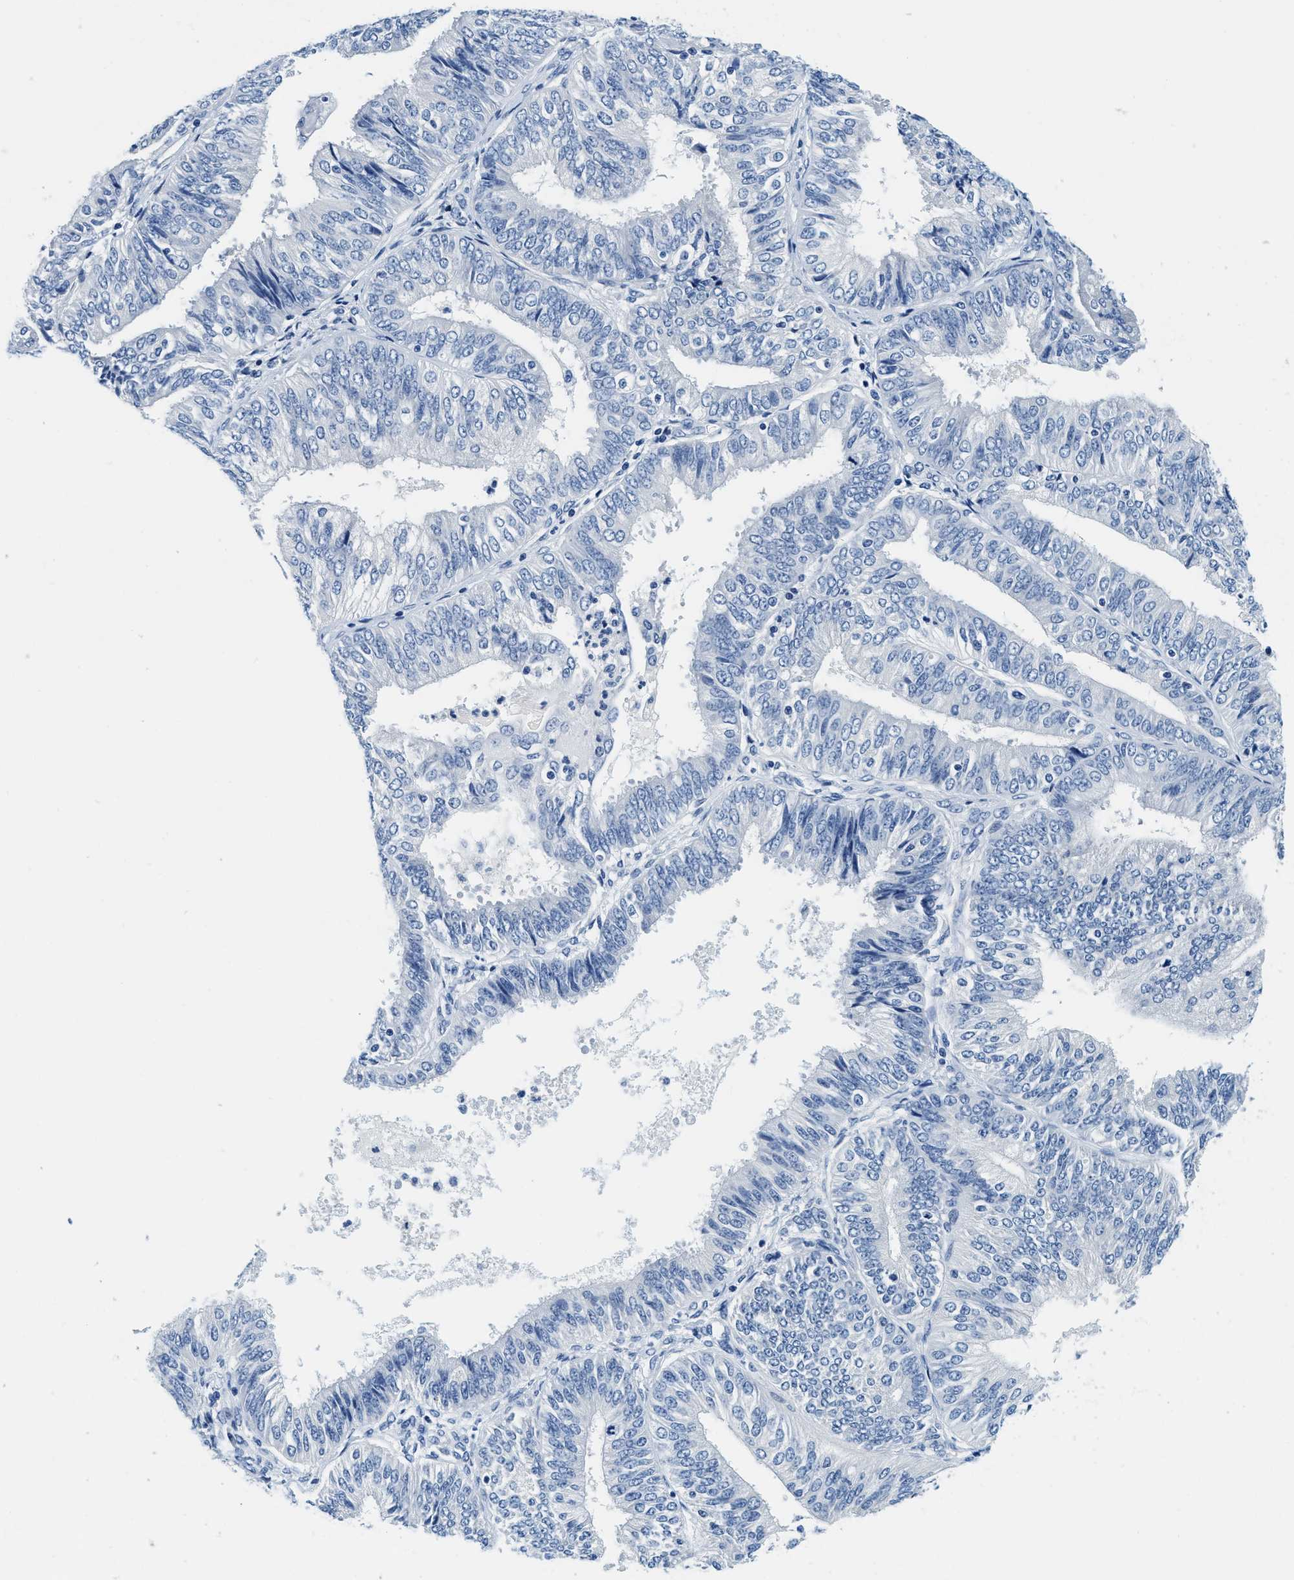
{"staining": {"intensity": "negative", "quantity": "none", "location": "none"}, "tissue": "endometrial cancer", "cell_type": "Tumor cells", "image_type": "cancer", "snomed": [{"axis": "morphology", "description": "Adenocarcinoma, NOS"}, {"axis": "topography", "description": "Endometrium"}], "caption": "Immunohistochemistry histopathology image of adenocarcinoma (endometrial) stained for a protein (brown), which demonstrates no positivity in tumor cells. (DAB immunohistochemistry (IHC) with hematoxylin counter stain).", "gene": "GSTM3", "patient": {"sex": "female", "age": 58}}